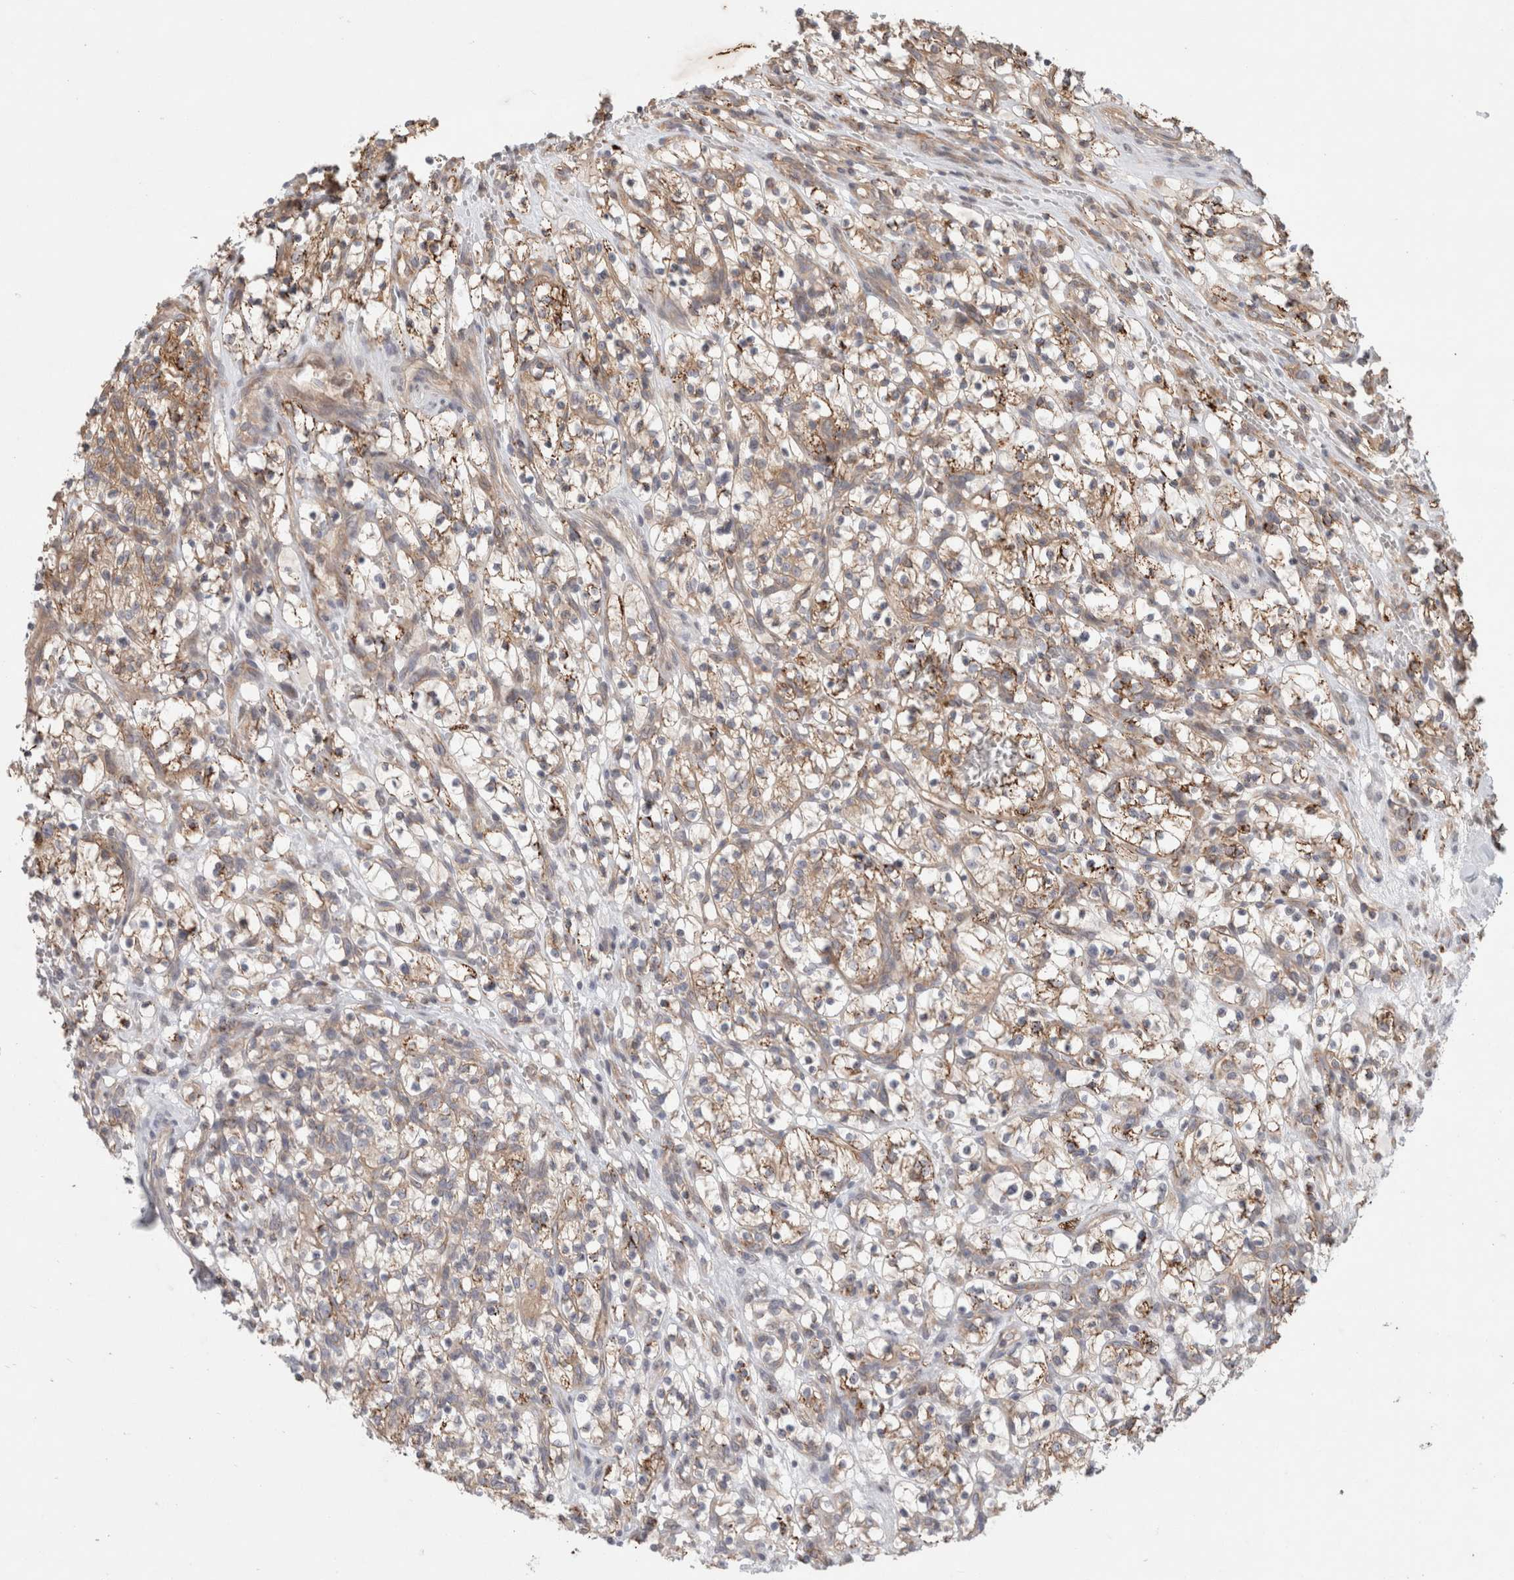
{"staining": {"intensity": "moderate", "quantity": ">75%", "location": "cytoplasmic/membranous"}, "tissue": "renal cancer", "cell_type": "Tumor cells", "image_type": "cancer", "snomed": [{"axis": "morphology", "description": "Adenocarcinoma, NOS"}, {"axis": "topography", "description": "Kidney"}], "caption": "Brown immunohistochemical staining in adenocarcinoma (renal) exhibits moderate cytoplasmic/membranous positivity in about >75% of tumor cells. (DAB IHC, brown staining for protein, blue staining for nuclei).", "gene": "HROB", "patient": {"sex": "female", "age": 57}}